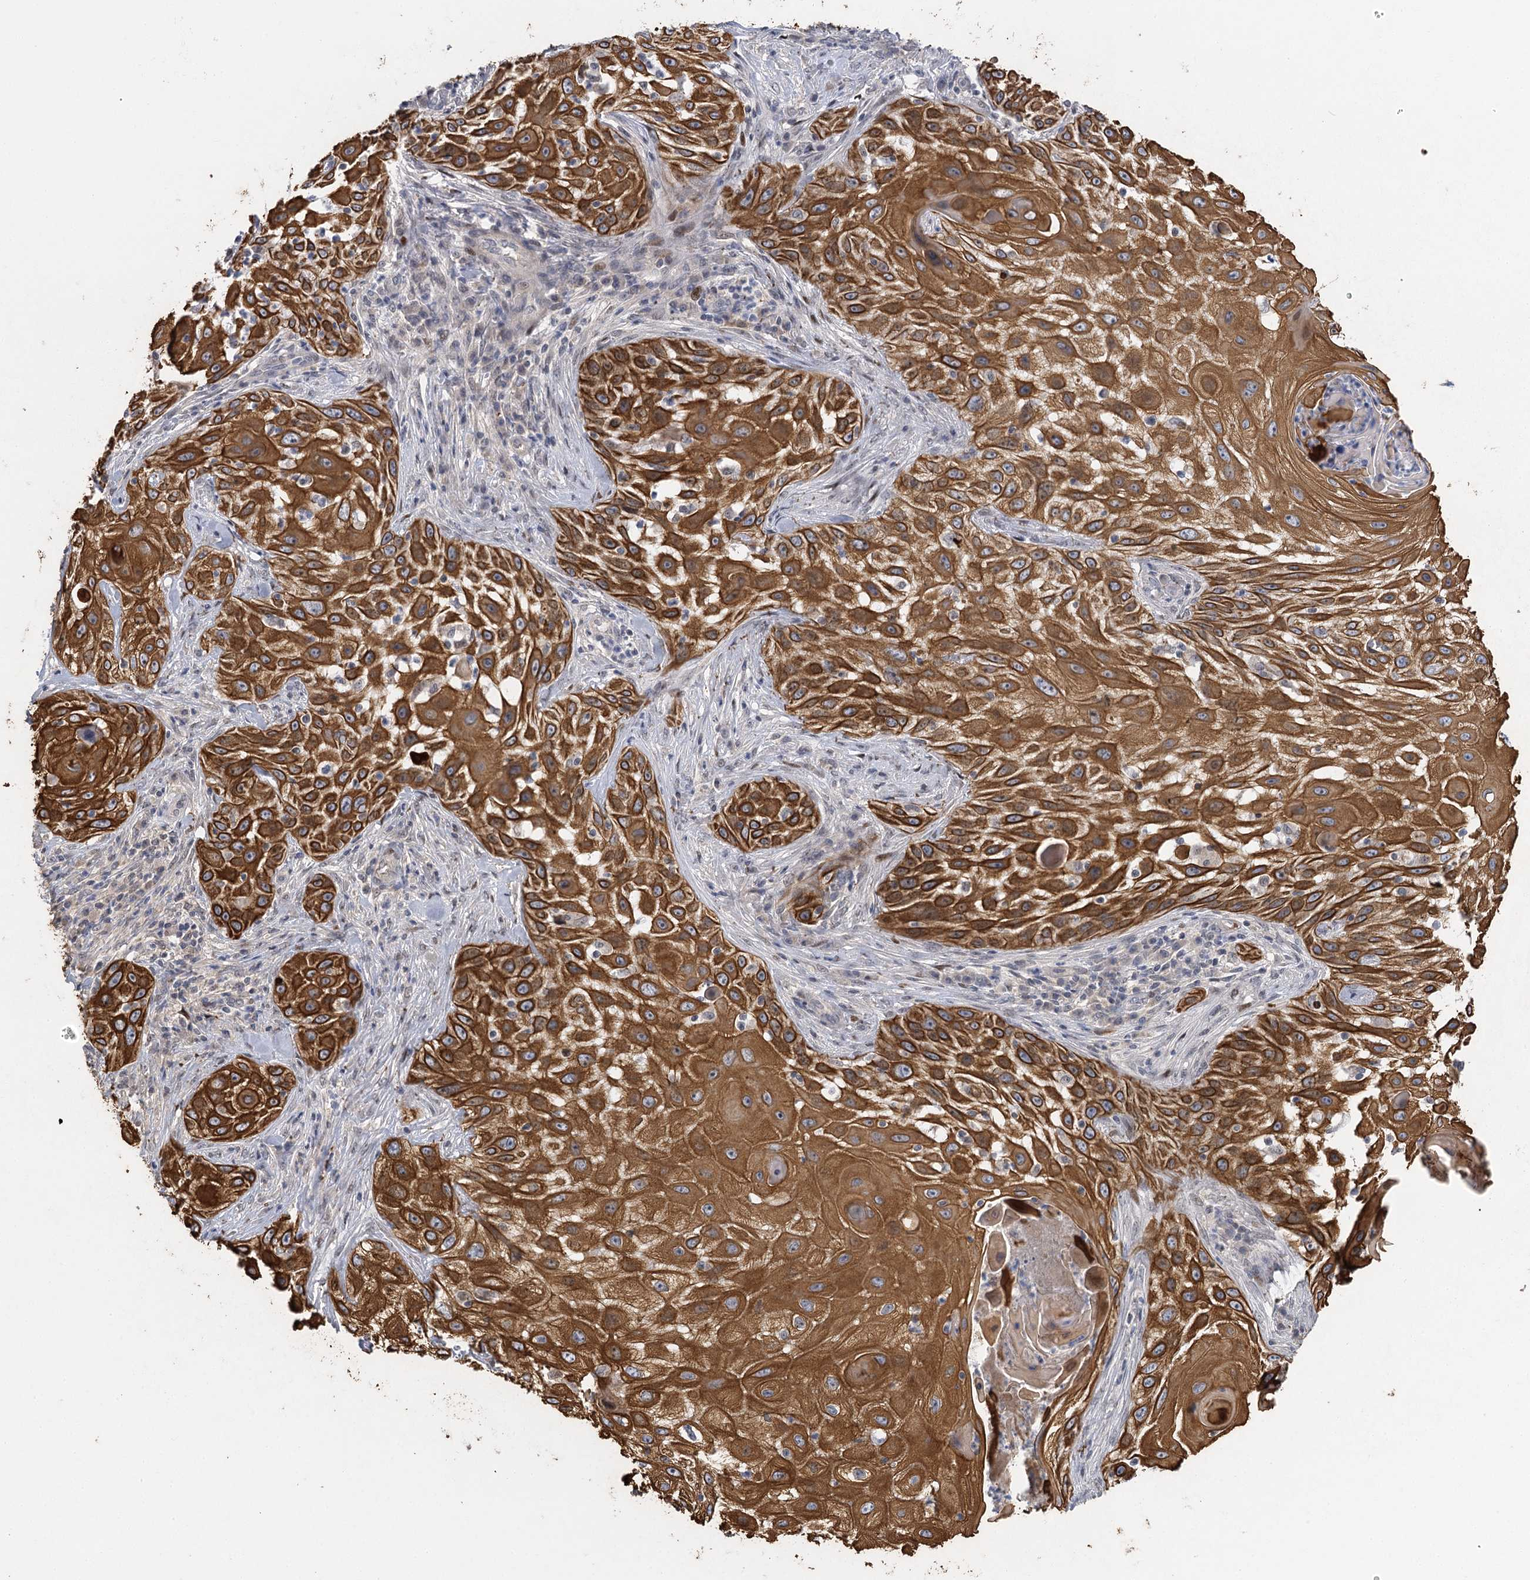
{"staining": {"intensity": "strong", "quantity": ">75%", "location": "cytoplasmic/membranous"}, "tissue": "skin cancer", "cell_type": "Tumor cells", "image_type": "cancer", "snomed": [{"axis": "morphology", "description": "Squamous cell carcinoma, NOS"}, {"axis": "topography", "description": "Skin"}], "caption": "Skin cancer (squamous cell carcinoma) stained with a brown dye exhibits strong cytoplasmic/membranous positive positivity in about >75% of tumor cells.", "gene": "IL11RA", "patient": {"sex": "female", "age": 44}}